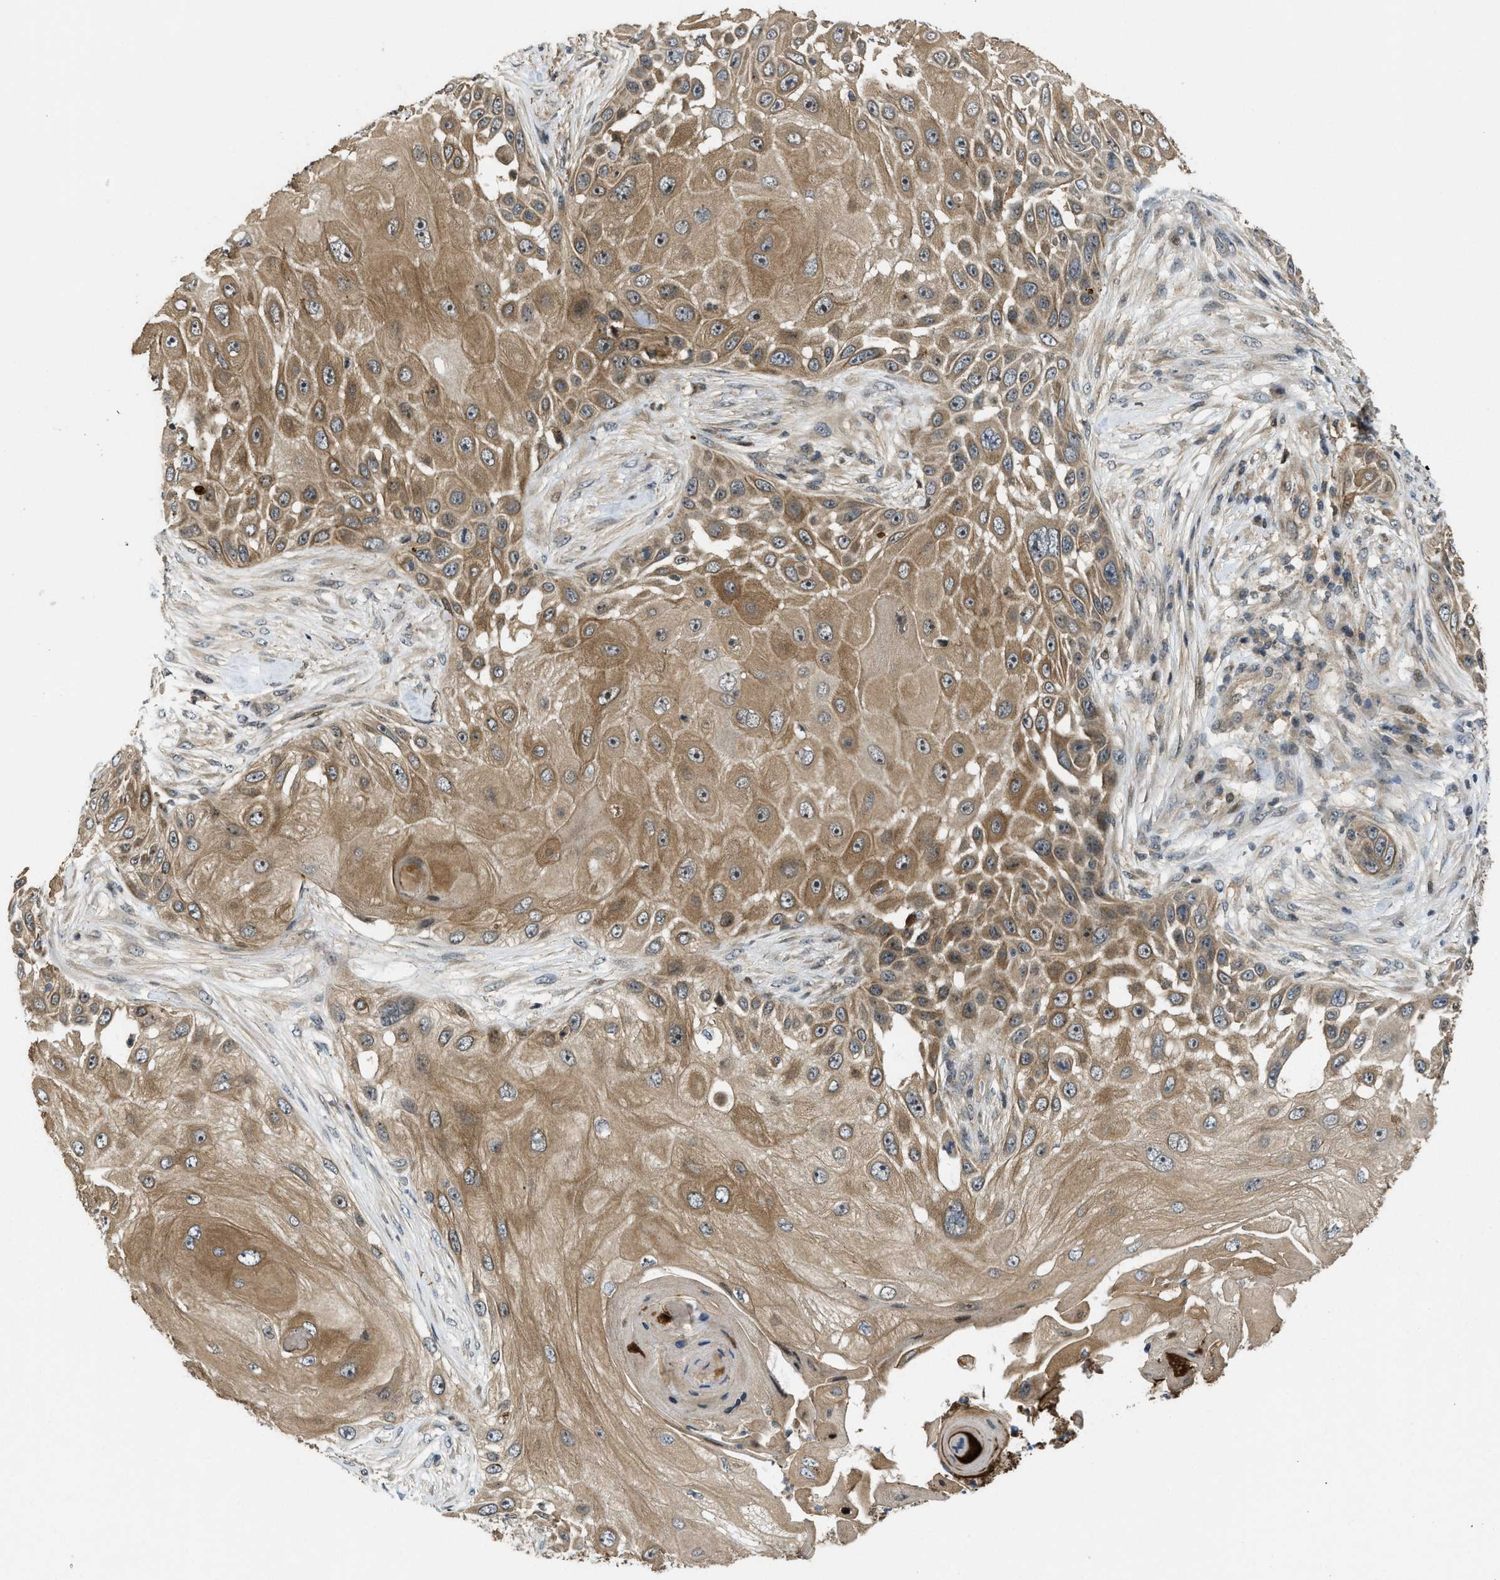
{"staining": {"intensity": "moderate", "quantity": ">75%", "location": "cytoplasmic/membranous"}, "tissue": "skin cancer", "cell_type": "Tumor cells", "image_type": "cancer", "snomed": [{"axis": "morphology", "description": "Squamous cell carcinoma, NOS"}, {"axis": "topography", "description": "Skin"}], "caption": "Human skin cancer stained with a brown dye reveals moderate cytoplasmic/membranous positive expression in approximately >75% of tumor cells.", "gene": "DNAJC28", "patient": {"sex": "female", "age": 44}}